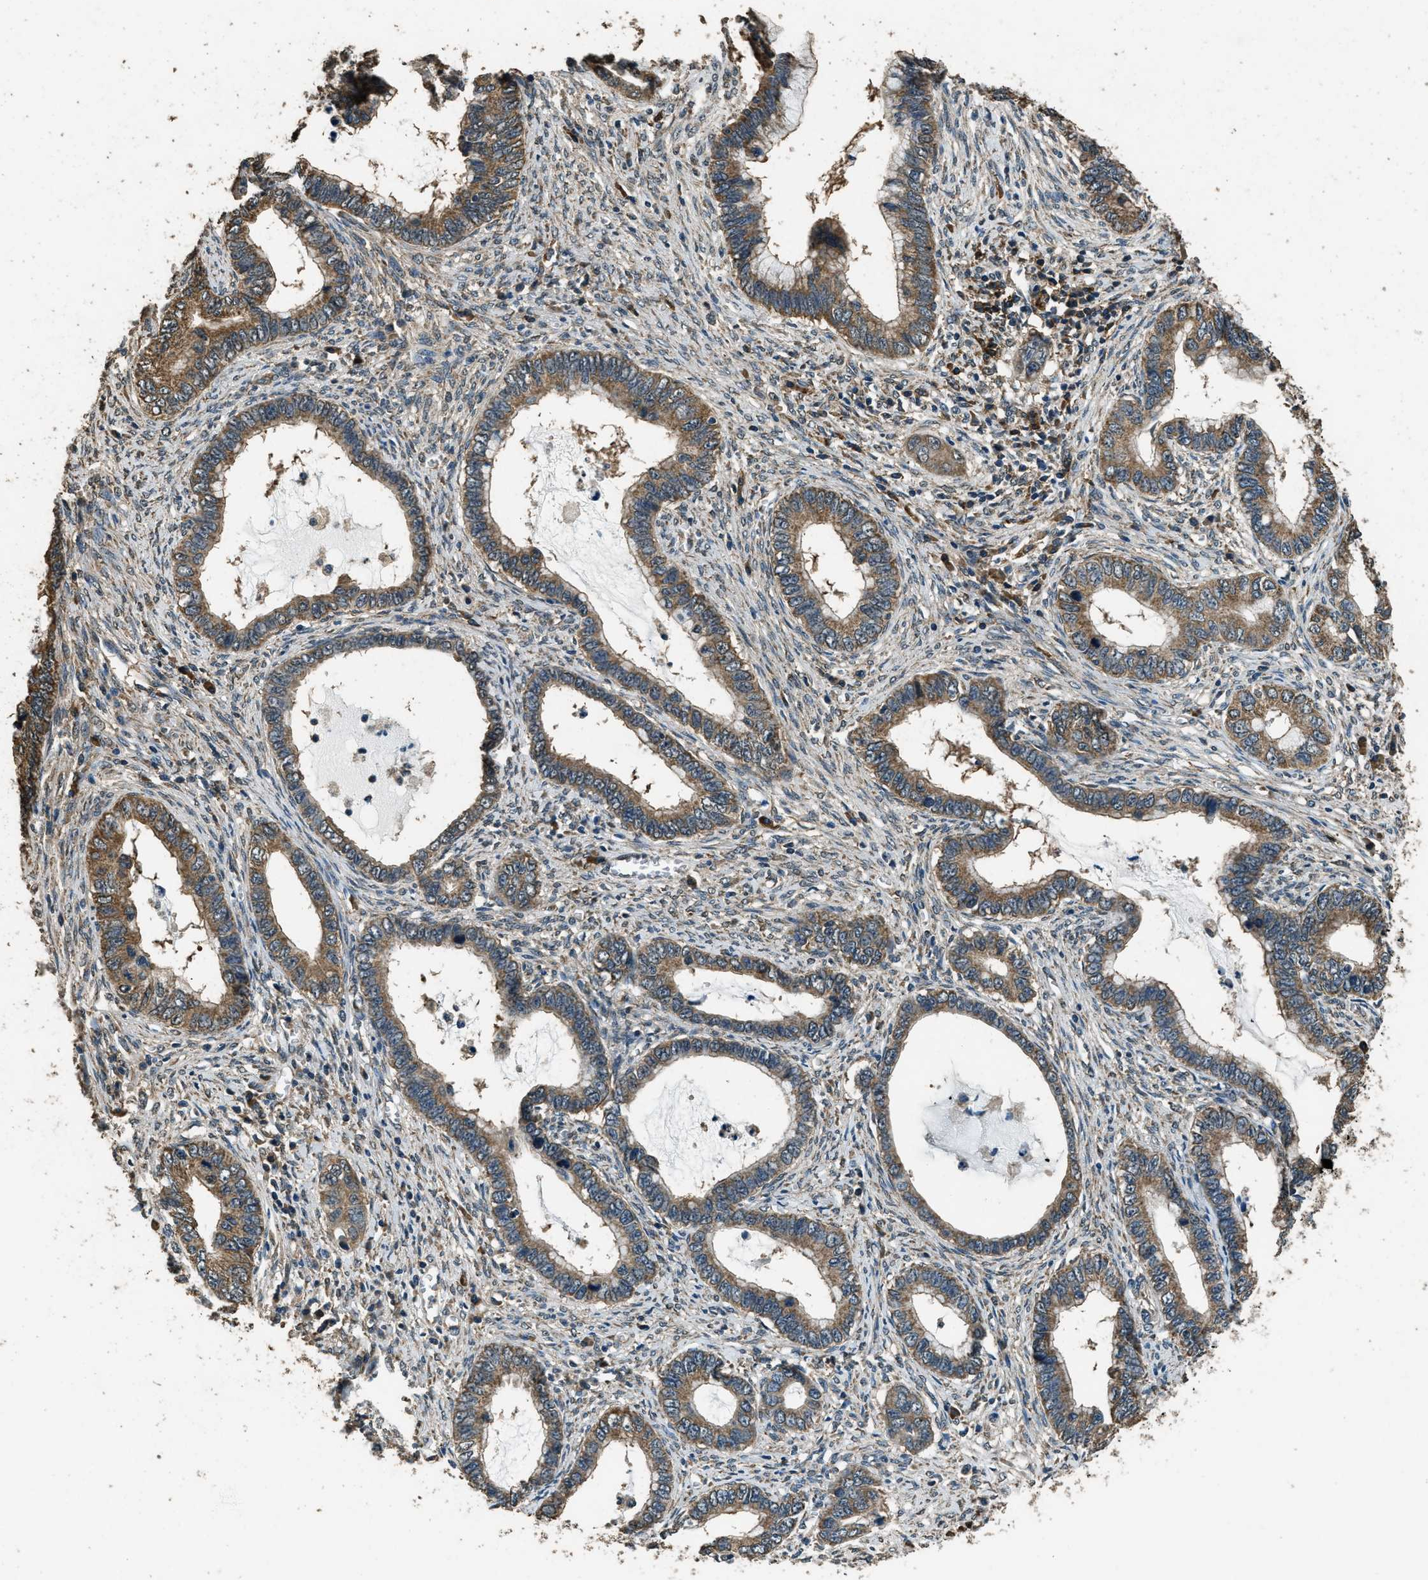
{"staining": {"intensity": "moderate", "quantity": ">75%", "location": "cytoplasmic/membranous"}, "tissue": "cervical cancer", "cell_type": "Tumor cells", "image_type": "cancer", "snomed": [{"axis": "morphology", "description": "Adenocarcinoma, NOS"}, {"axis": "topography", "description": "Cervix"}], "caption": "Cervical cancer (adenocarcinoma) was stained to show a protein in brown. There is medium levels of moderate cytoplasmic/membranous positivity in approximately >75% of tumor cells. The protein is stained brown, and the nuclei are stained in blue (DAB (3,3'-diaminobenzidine) IHC with brightfield microscopy, high magnification).", "gene": "SALL3", "patient": {"sex": "female", "age": 44}}